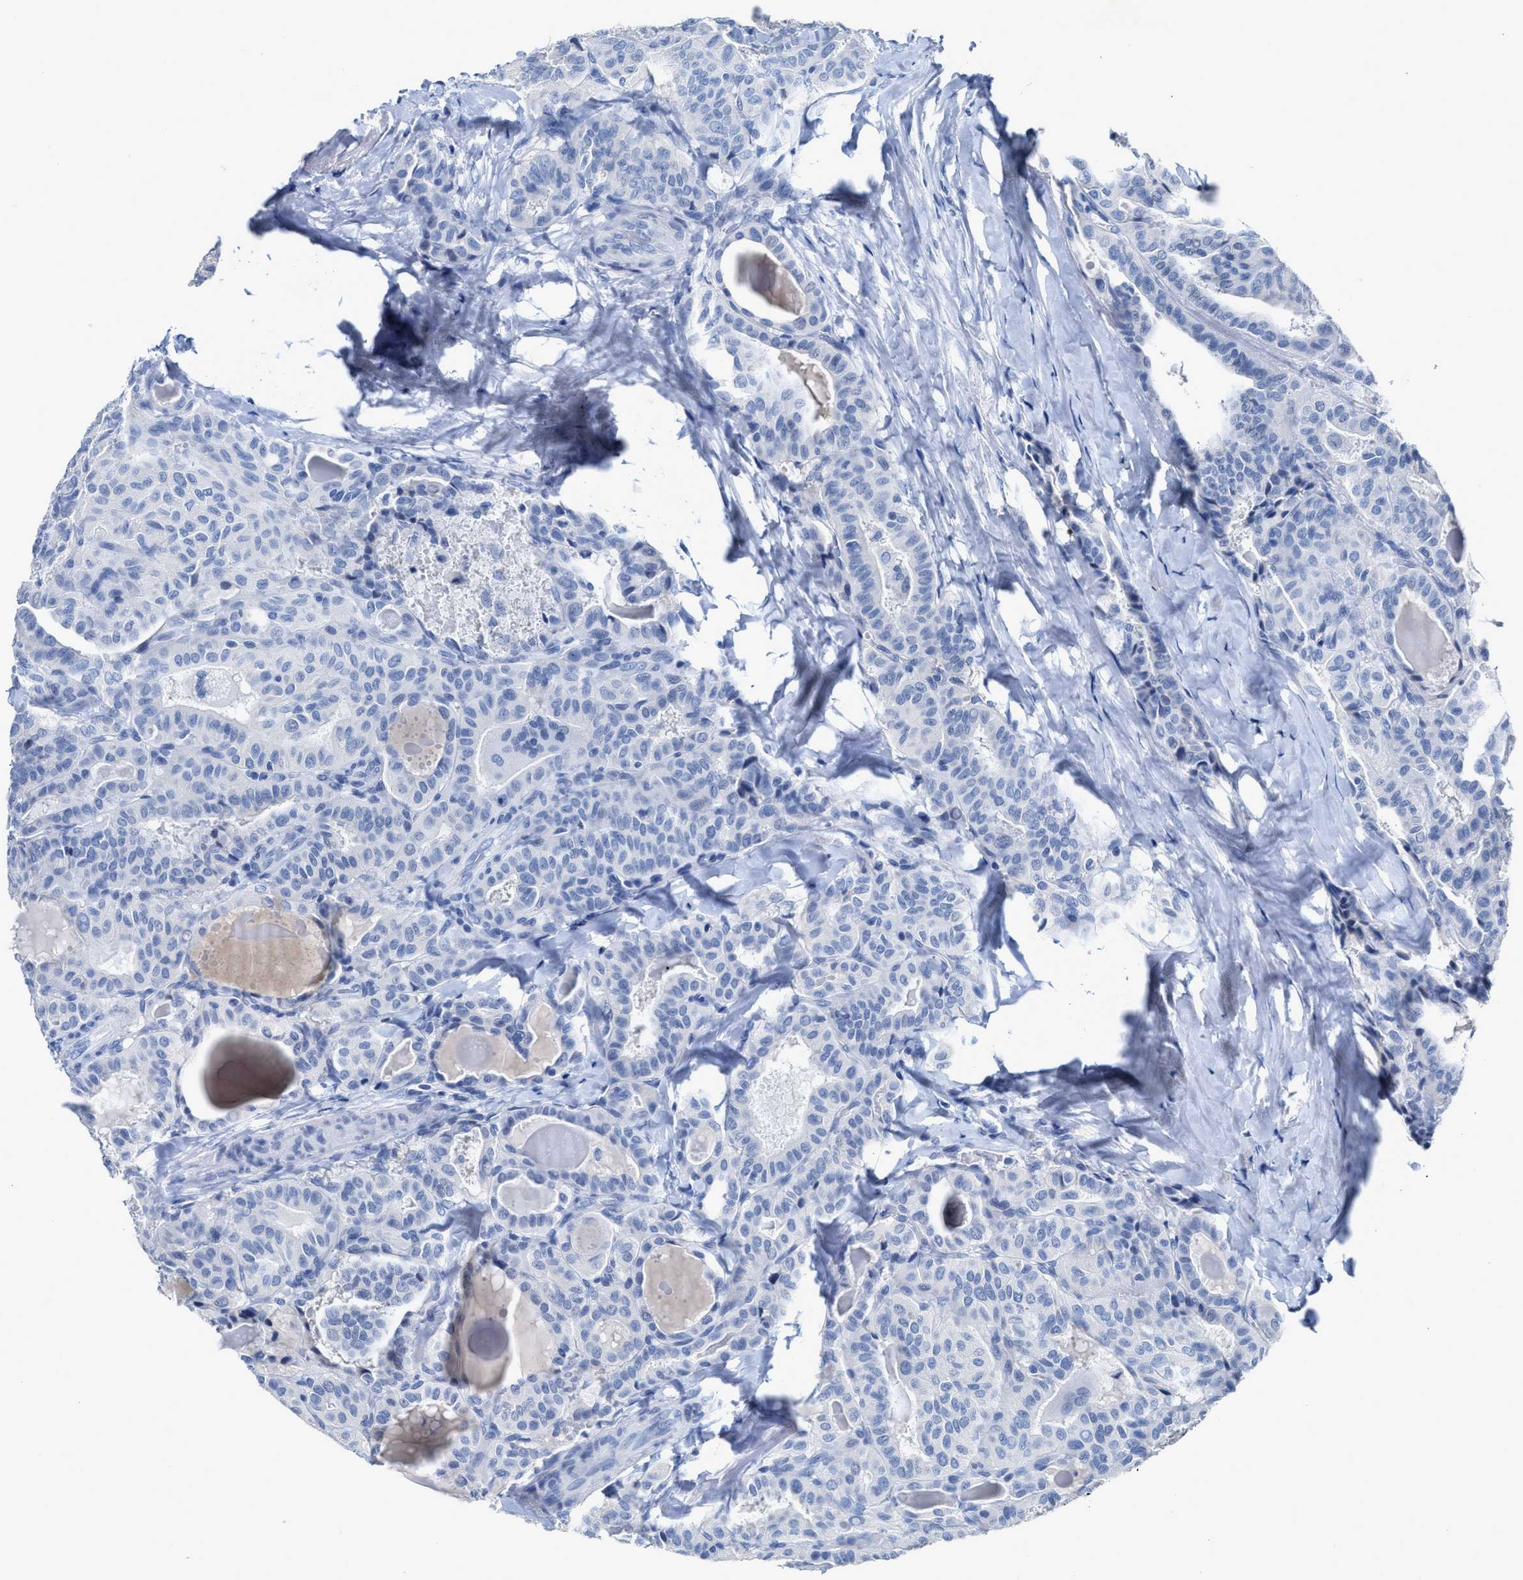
{"staining": {"intensity": "negative", "quantity": "none", "location": "none"}, "tissue": "thyroid cancer", "cell_type": "Tumor cells", "image_type": "cancer", "snomed": [{"axis": "morphology", "description": "Papillary adenocarcinoma, NOS"}, {"axis": "topography", "description": "Thyroid gland"}], "caption": "Human thyroid cancer stained for a protein using IHC demonstrates no positivity in tumor cells.", "gene": "CEACAM5", "patient": {"sex": "male", "age": 77}}